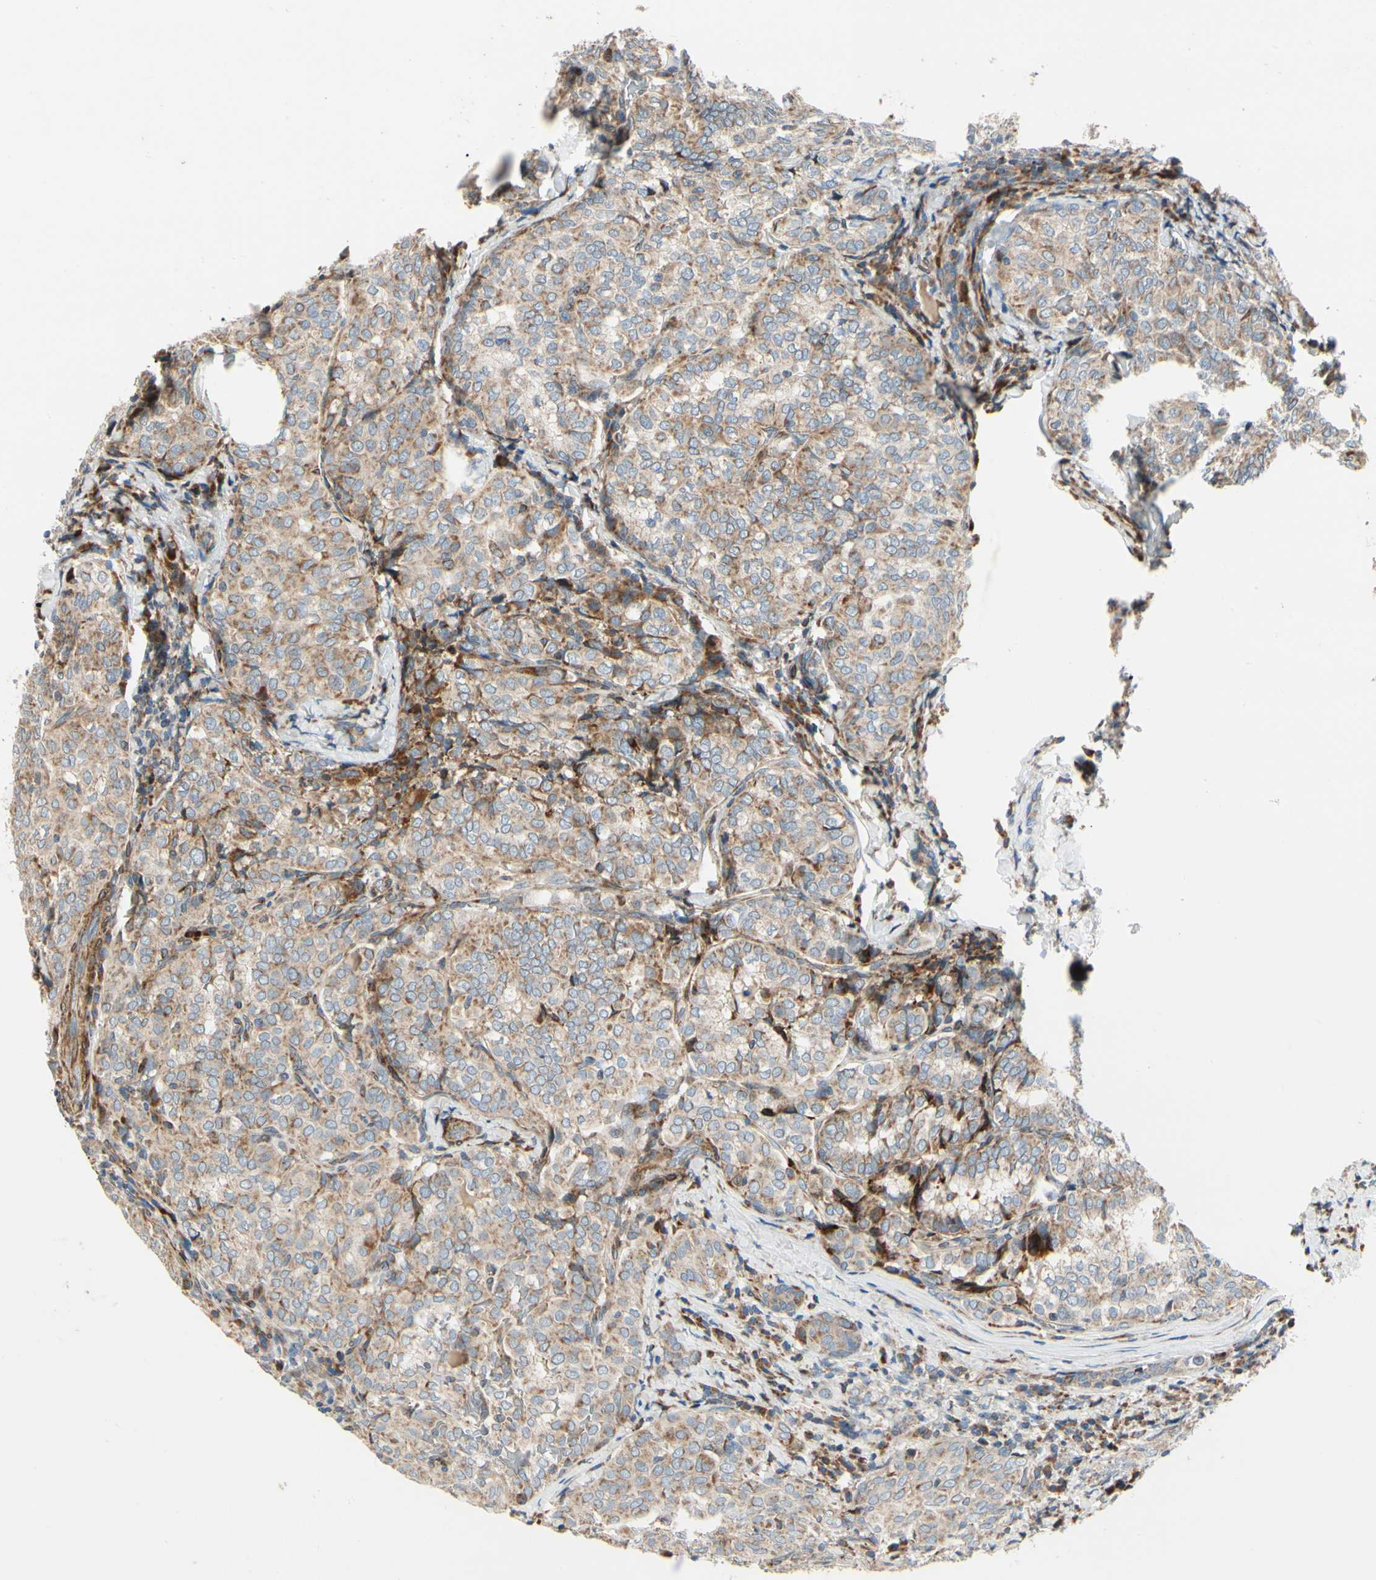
{"staining": {"intensity": "moderate", "quantity": ">75%", "location": "cytoplasmic/membranous"}, "tissue": "thyroid cancer", "cell_type": "Tumor cells", "image_type": "cancer", "snomed": [{"axis": "morphology", "description": "Normal tissue, NOS"}, {"axis": "morphology", "description": "Papillary adenocarcinoma, NOS"}, {"axis": "topography", "description": "Thyroid gland"}], "caption": "An image of human thyroid cancer (papillary adenocarcinoma) stained for a protein exhibits moderate cytoplasmic/membranous brown staining in tumor cells.", "gene": "MRPL9", "patient": {"sex": "female", "age": 30}}